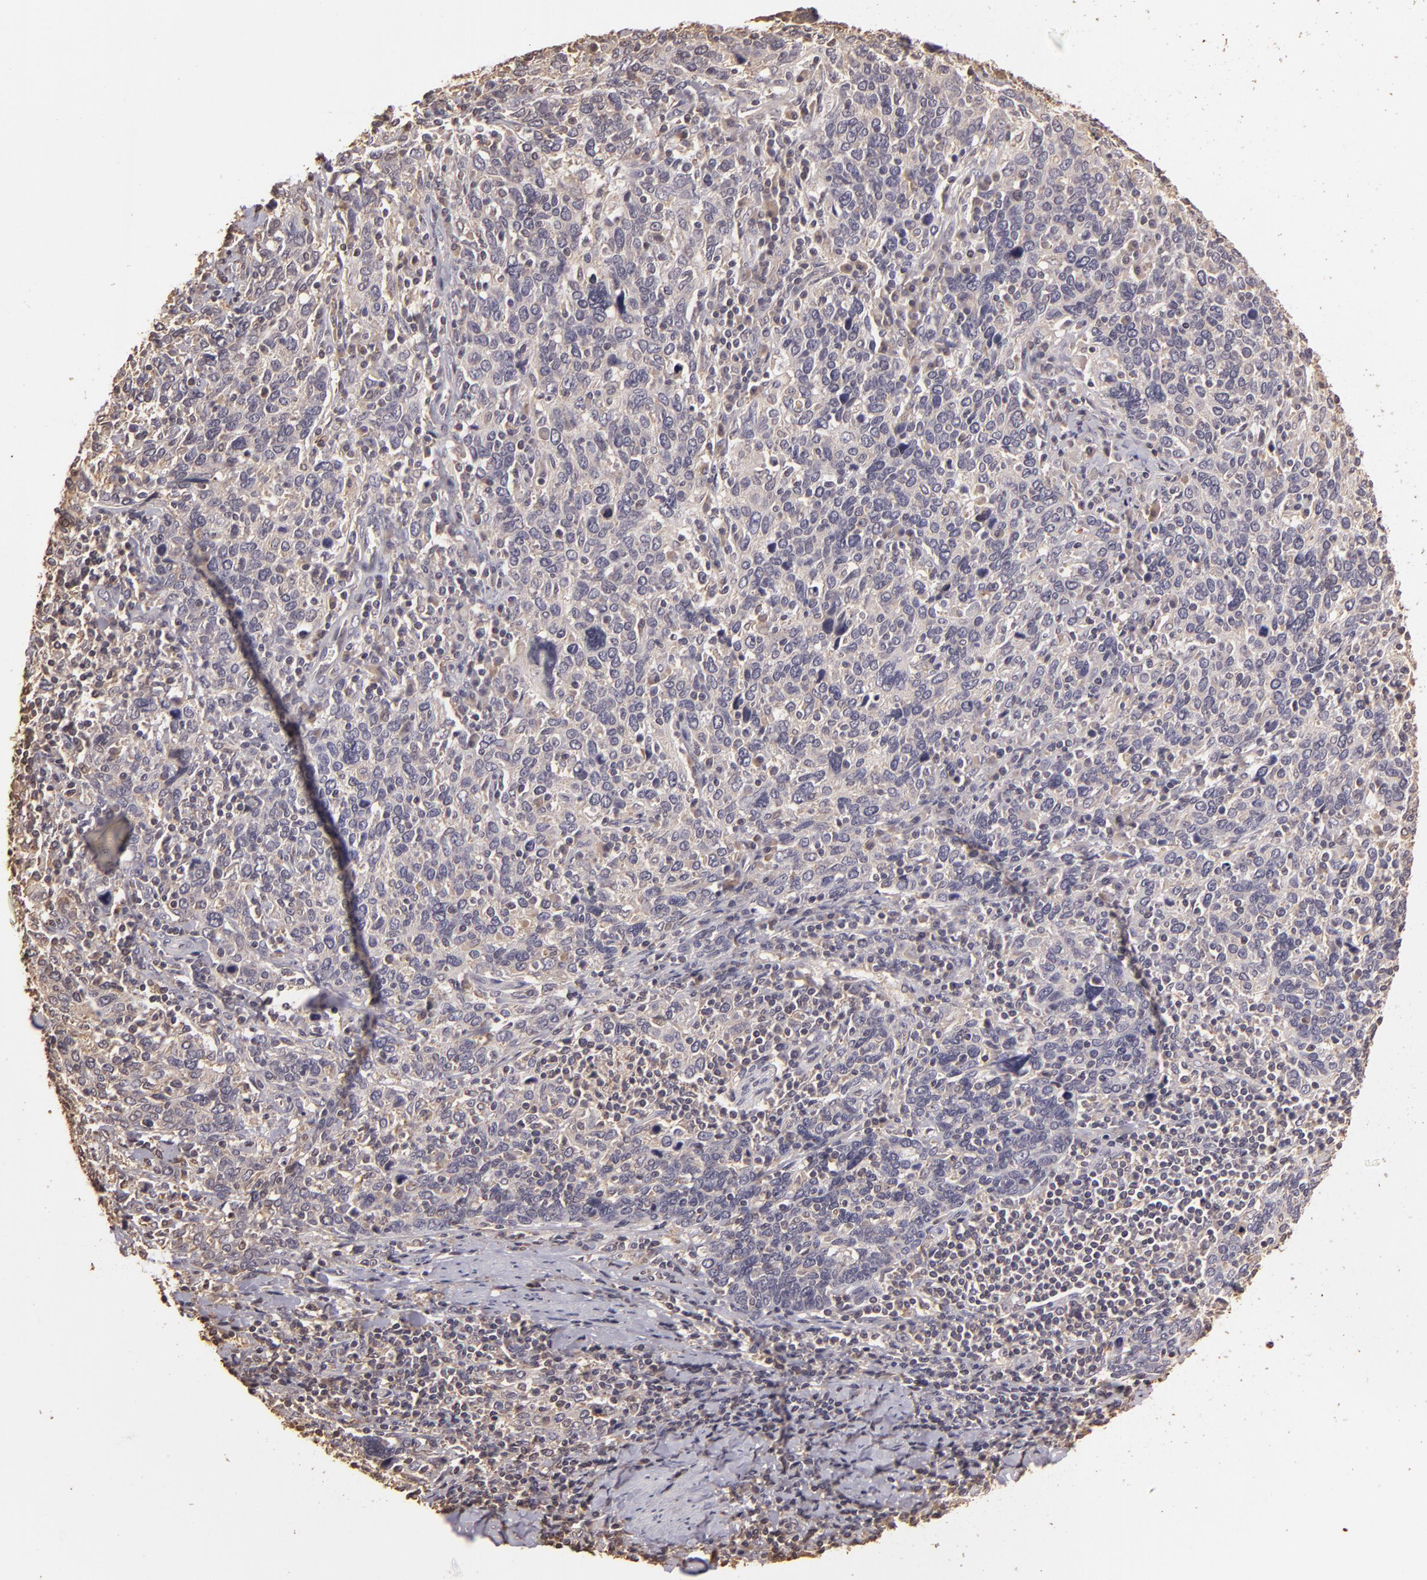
{"staining": {"intensity": "negative", "quantity": "none", "location": "none"}, "tissue": "cervical cancer", "cell_type": "Tumor cells", "image_type": "cancer", "snomed": [{"axis": "morphology", "description": "Squamous cell carcinoma, NOS"}, {"axis": "topography", "description": "Cervix"}], "caption": "The IHC micrograph has no significant expression in tumor cells of squamous cell carcinoma (cervical) tissue. (DAB immunohistochemistry with hematoxylin counter stain).", "gene": "ARPC2", "patient": {"sex": "female", "age": 41}}